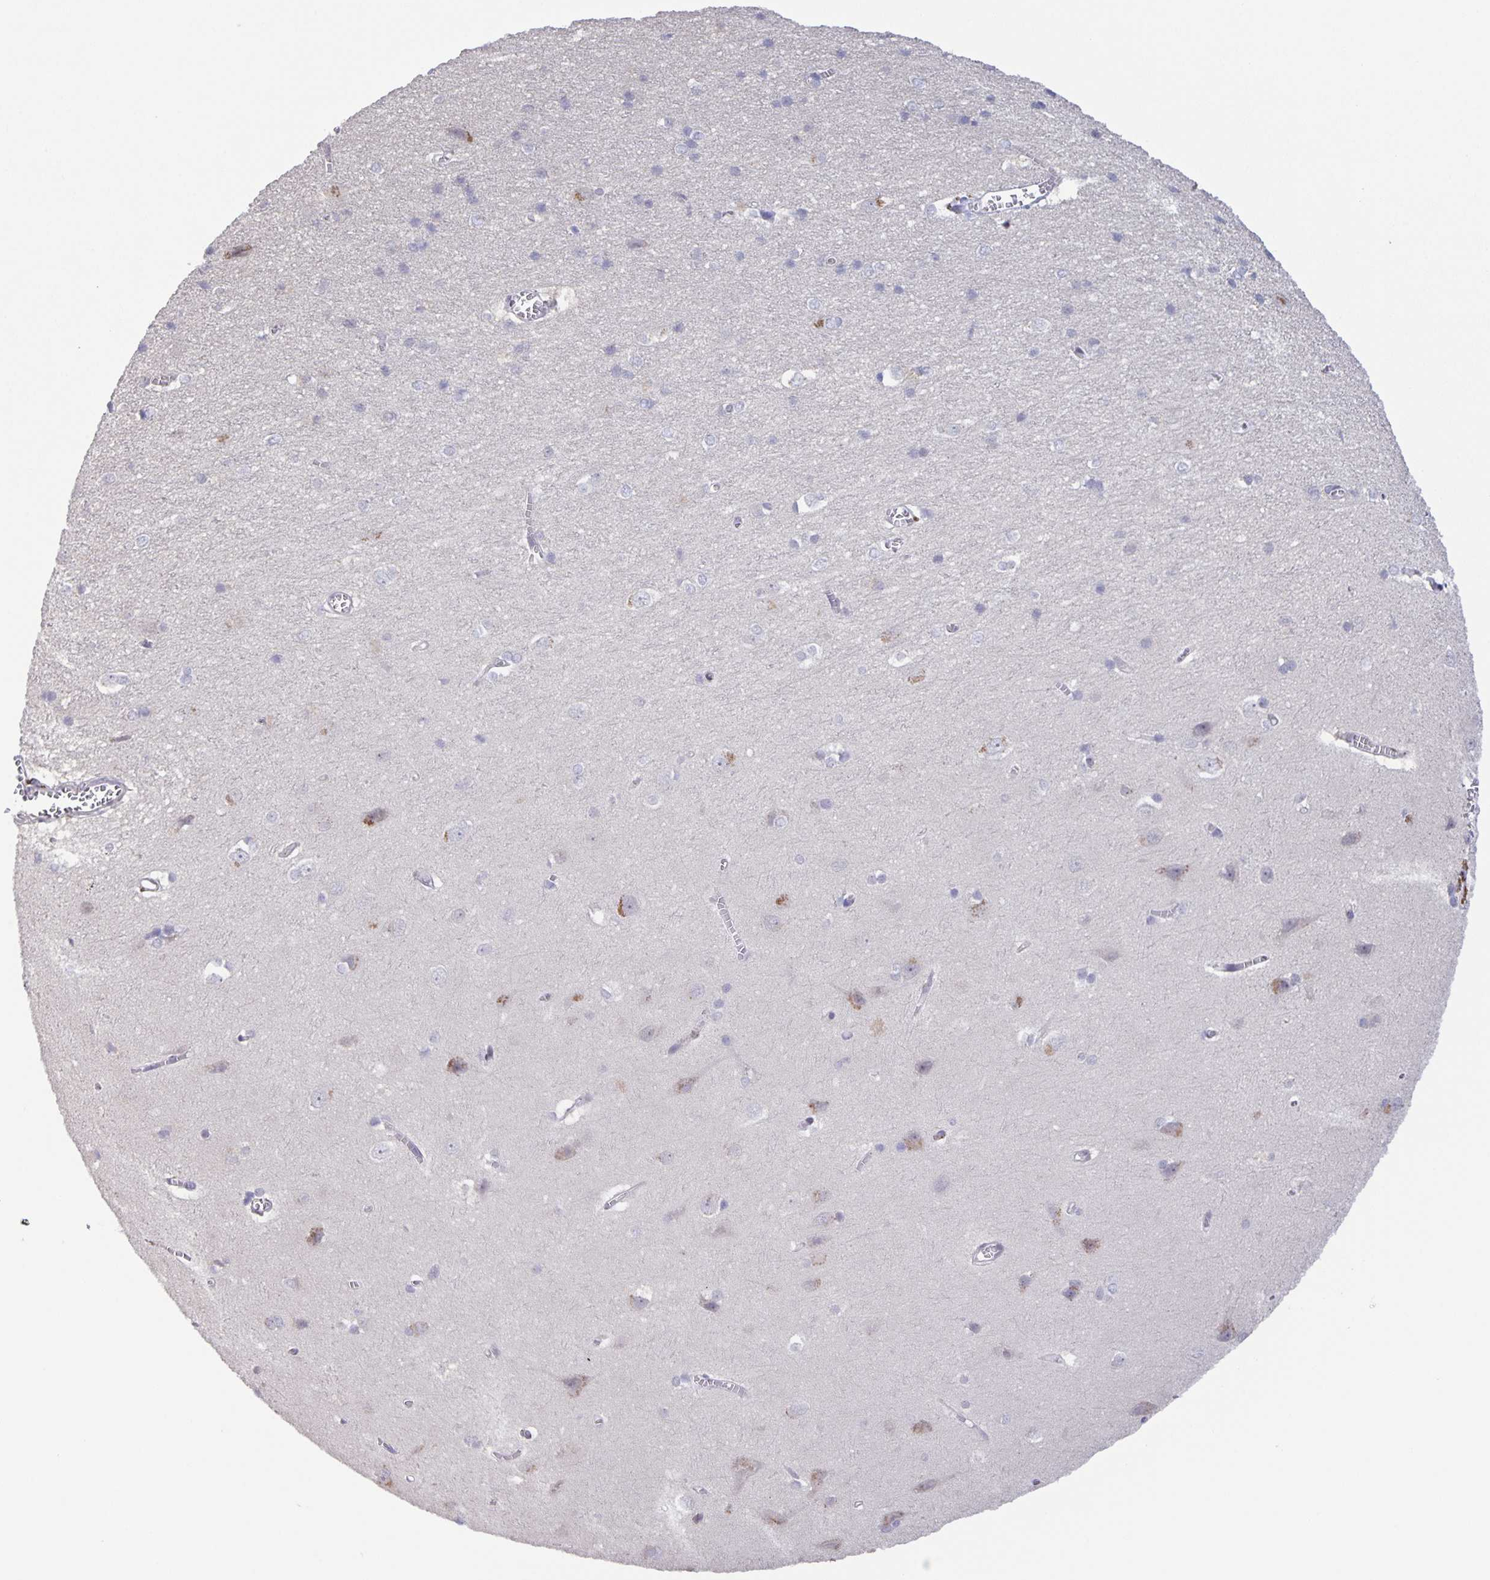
{"staining": {"intensity": "weak", "quantity": "<25%", "location": "cytoplasmic/membranous"}, "tissue": "cerebral cortex", "cell_type": "Endothelial cells", "image_type": "normal", "snomed": [{"axis": "morphology", "description": "Normal tissue, NOS"}, {"axis": "topography", "description": "Cerebral cortex"}], "caption": "High power microscopy image of an immunohistochemistry micrograph of normal cerebral cortex, revealing no significant staining in endothelial cells.", "gene": "MAPK12", "patient": {"sex": "male", "age": 37}}